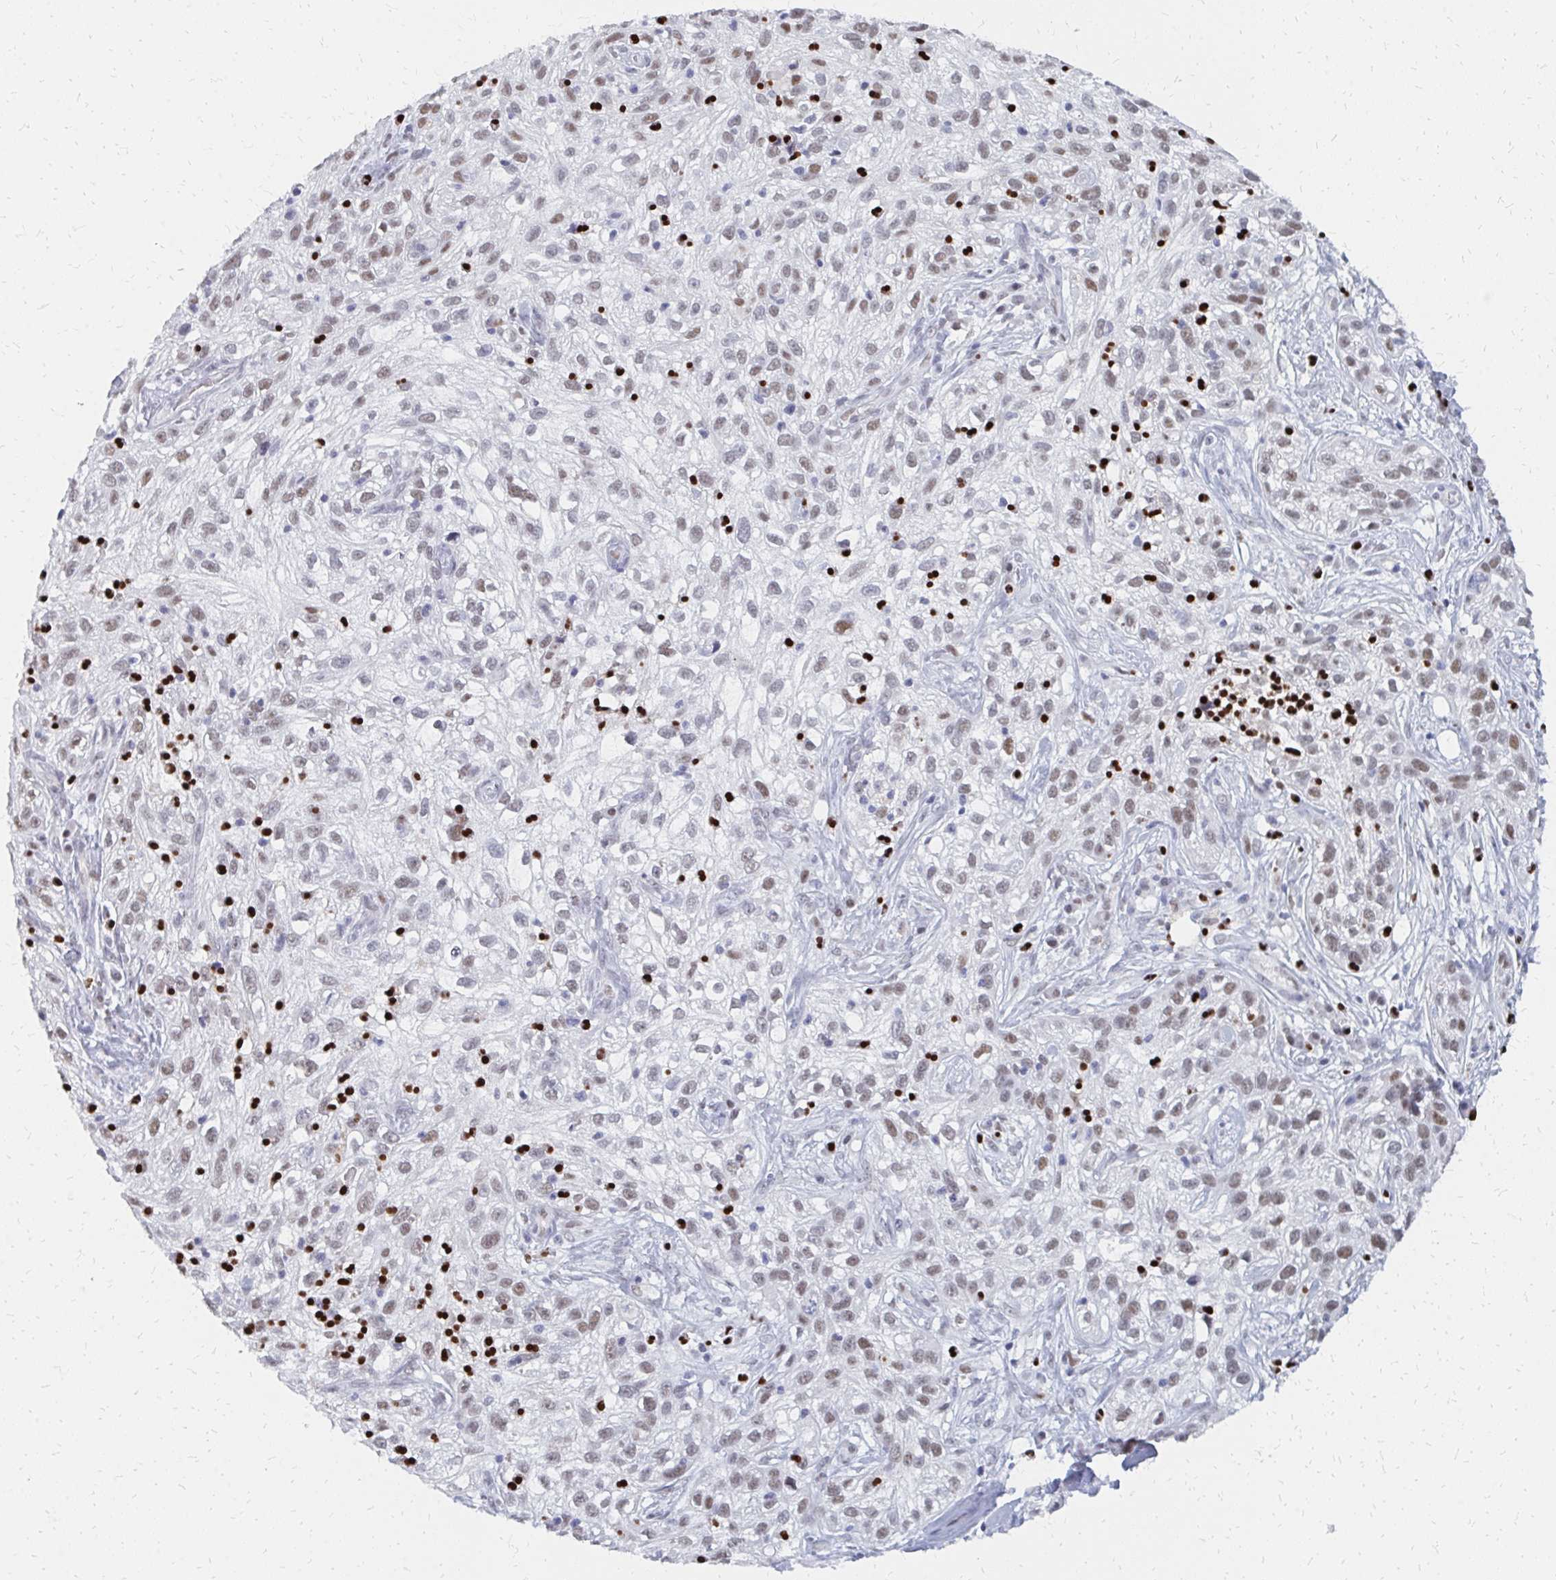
{"staining": {"intensity": "weak", "quantity": ">75%", "location": "nuclear"}, "tissue": "skin cancer", "cell_type": "Tumor cells", "image_type": "cancer", "snomed": [{"axis": "morphology", "description": "Squamous cell carcinoma, NOS"}, {"axis": "topography", "description": "Skin"}], "caption": "An immunohistochemistry photomicrograph of tumor tissue is shown. Protein staining in brown shows weak nuclear positivity in skin cancer (squamous cell carcinoma) within tumor cells.", "gene": "PLK3", "patient": {"sex": "male", "age": 82}}